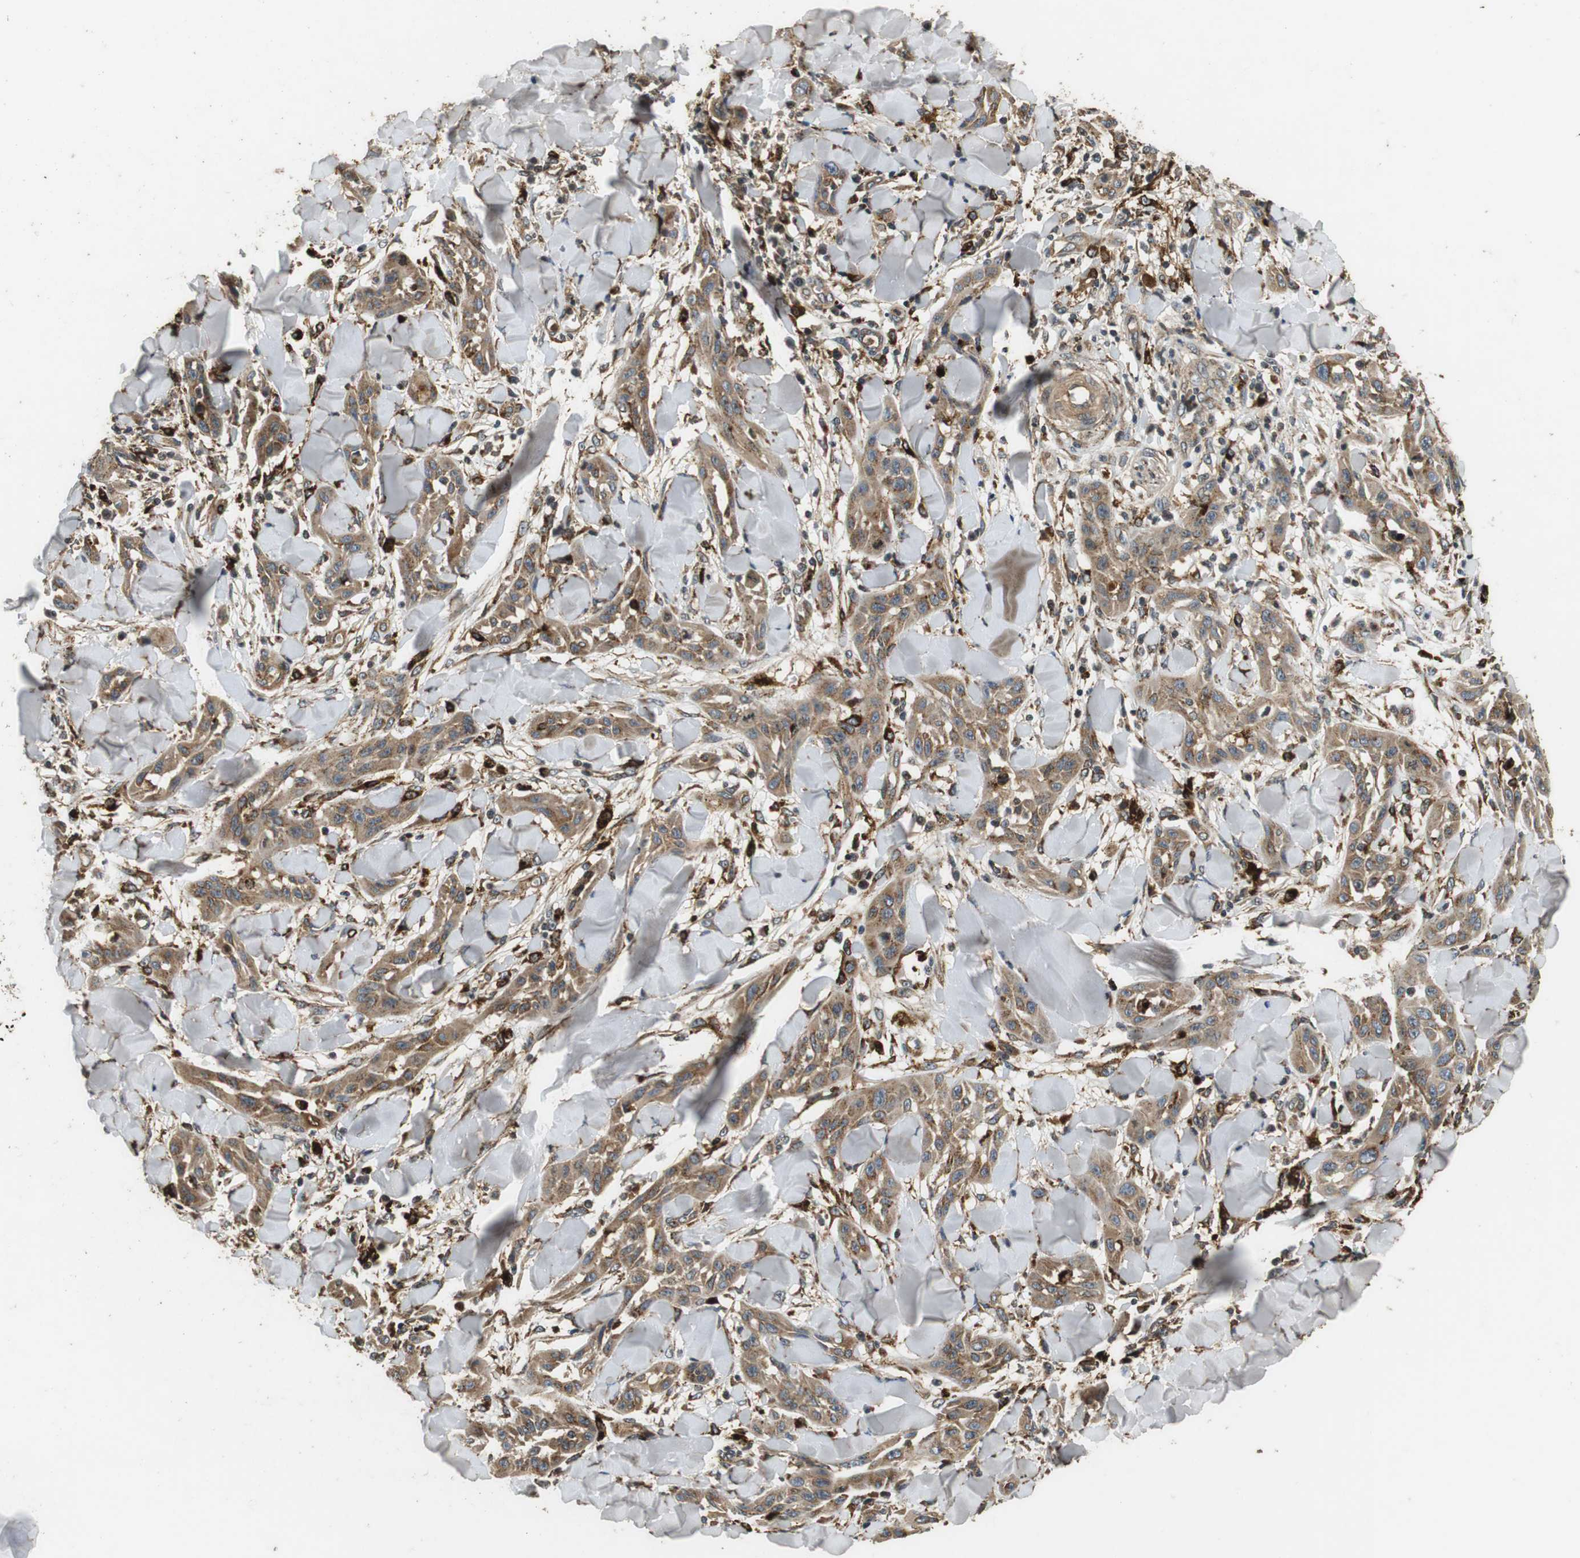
{"staining": {"intensity": "weak", "quantity": ">75%", "location": "cytoplasmic/membranous"}, "tissue": "skin cancer", "cell_type": "Tumor cells", "image_type": "cancer", "snomed": [{"axis": "morphology", "description": "Squamous cell carcinoma, NOS"}, {"axis": "topography", "description": "Skin"}], "caption": "An image of human squamous cell carcinoma (skin) stained for a protein reveals weak cytoplasmic/membranous brown staining in tumor cells. The protein of interest is shown in brown color, while the nuclei are stained blue.", "gene": "TXNRD1", "patient": {"sex": "male", "age": 24}}